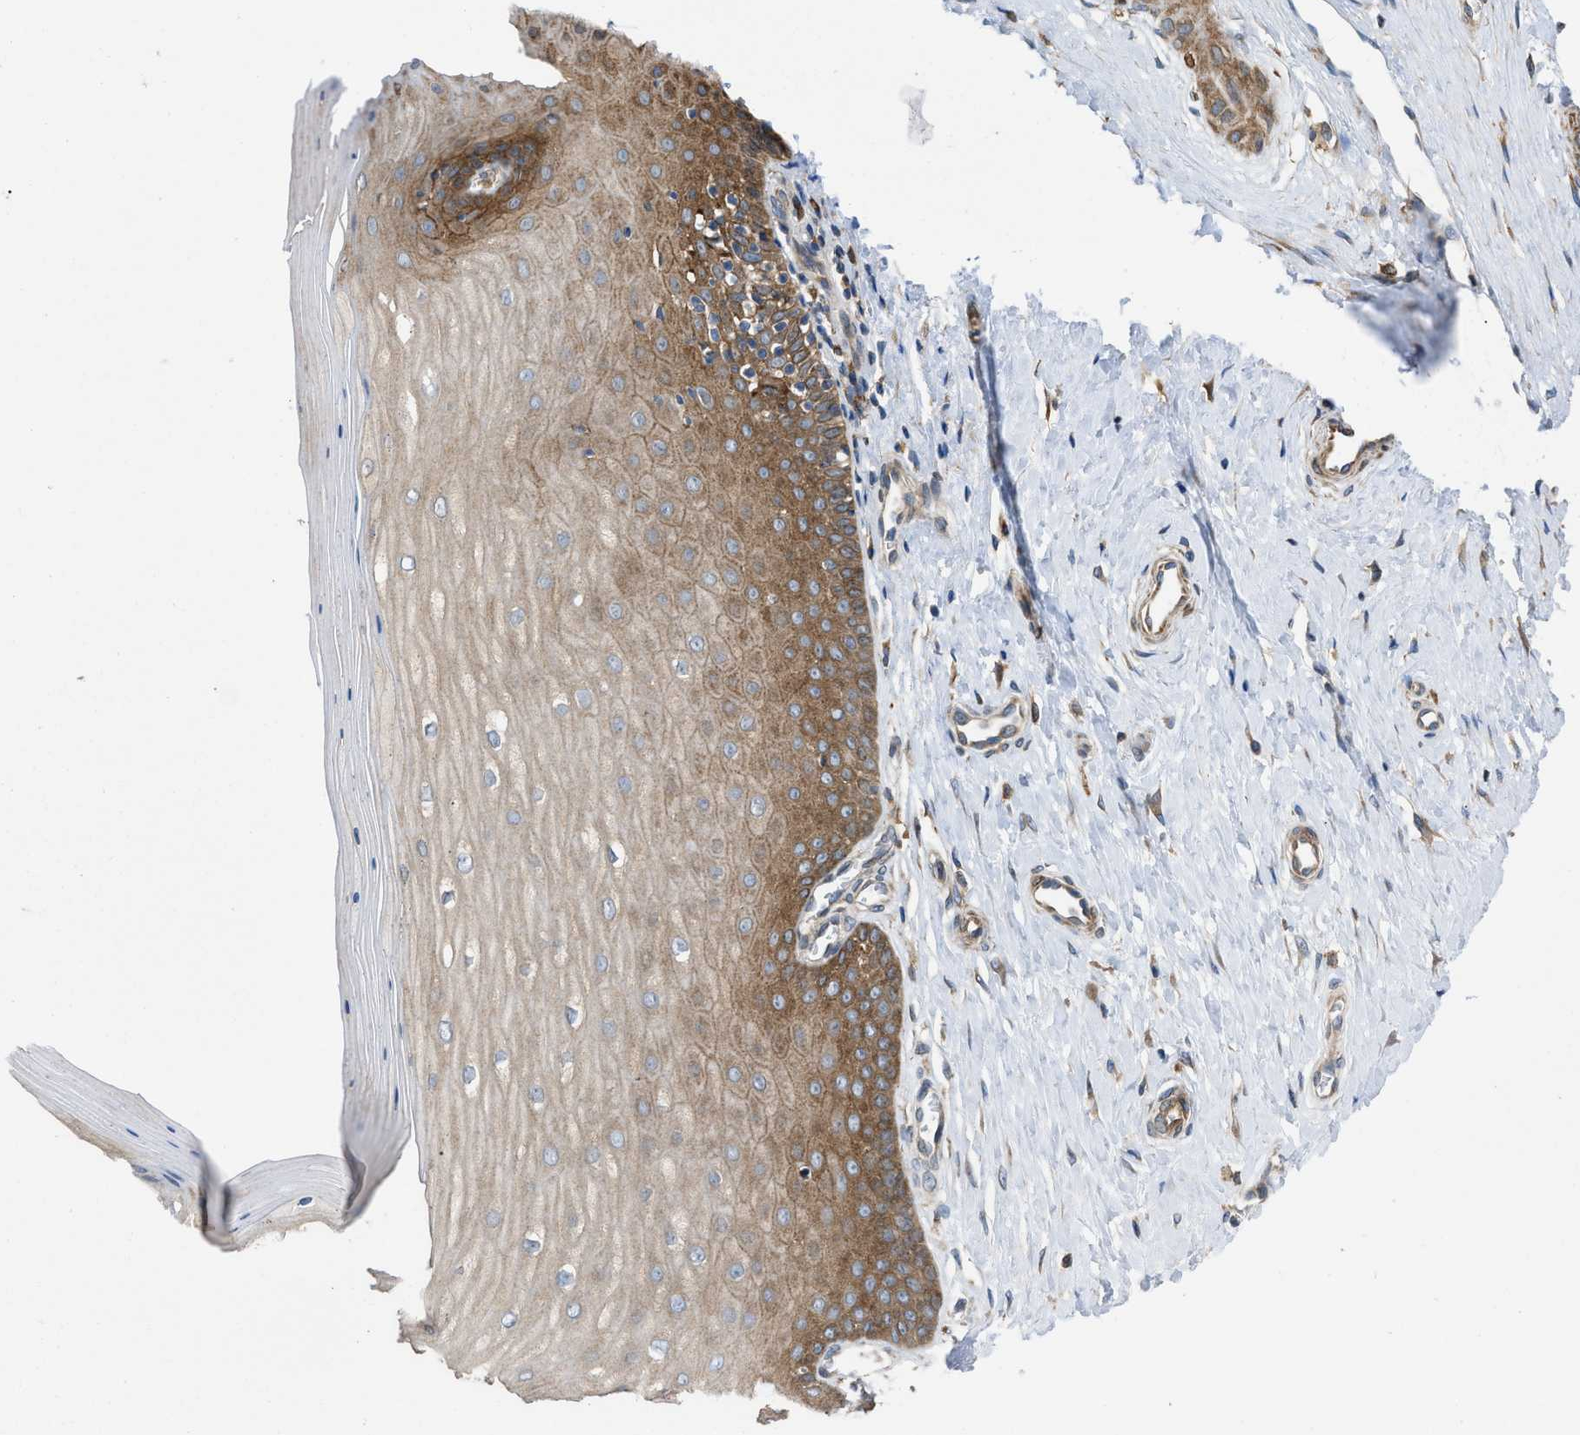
{"staining": {"intensity": "moderate", "quantity": ">75%", "location": "cytoplasmic/membranous"}, "tissue": "cervix", "cell_type": "Squamous epithelial cells", "image_type": "normal", "snomed": [{"axis": "morphology", "description": "Normal tissue, NOS"}, {"axis": "topography", "description": "Cervix"}], "caption": "Immunohistochemistry of normal human cervix demonstrates medium levels of moderate cytoplasmic/membranous staining in approximately >75% of squamous epithelial cells.", "gene": "ERLIN2", "patient": {"sex": "female", "age": 55}}